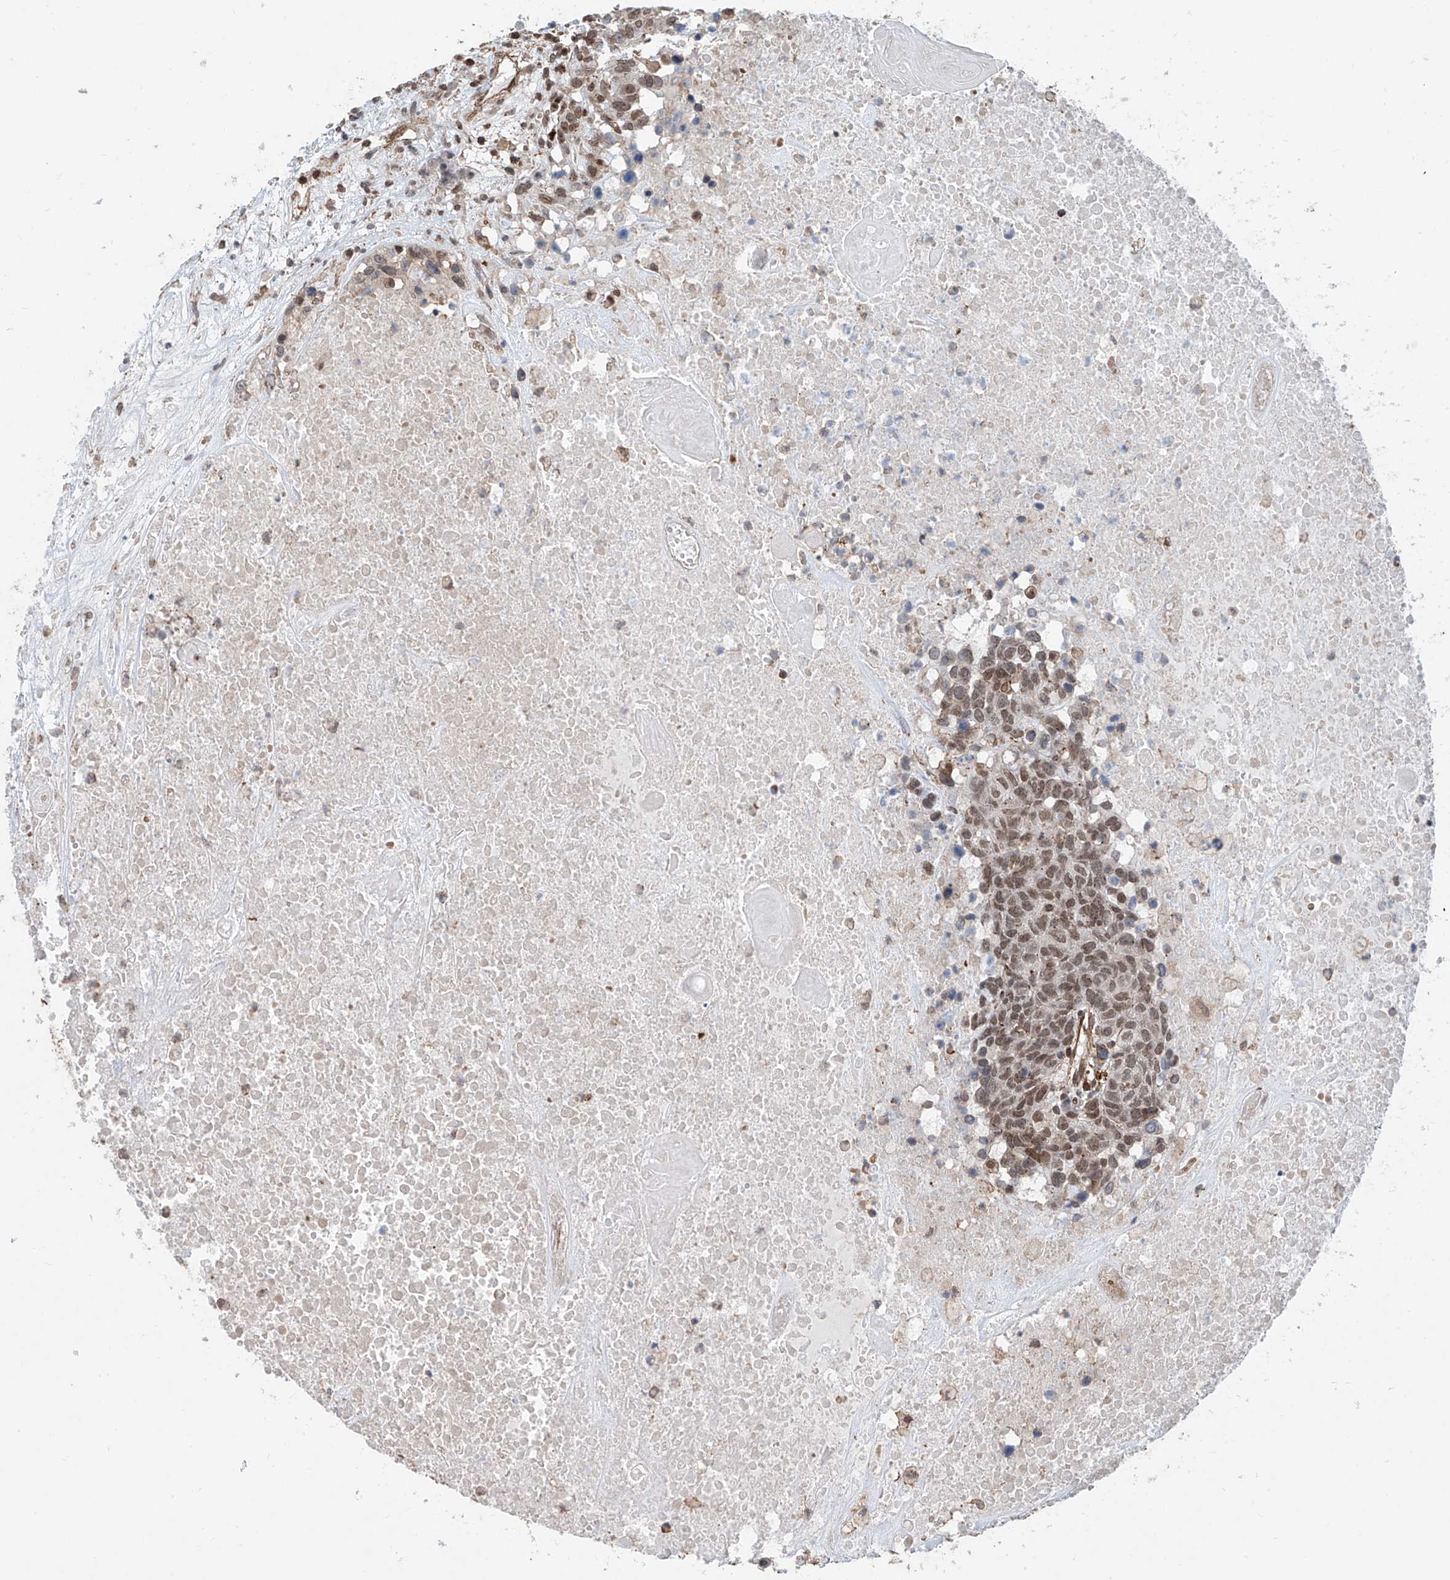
{"staining": {"intensity": "moderate", "quantity": ">75%", "location": "nuclear"}, "tissue": "head and neck cancer", "cell_type": "Tumor cells", "image_type": "cancer", "snomed": [{"axis": "morphology", "description": "Squamous cell carcinoma, NOS"}, {"axis": "topography", "description": "Head-Neck"}], "caption": "Head and neck cancer (squamous cell carcinoma) was stained to show a protein in brown. There is medium levels of moderate nuclear staining in about >75% of tumor cells.", "gene": "SDE2", "patient": {"sex": "male", "age": 66}}